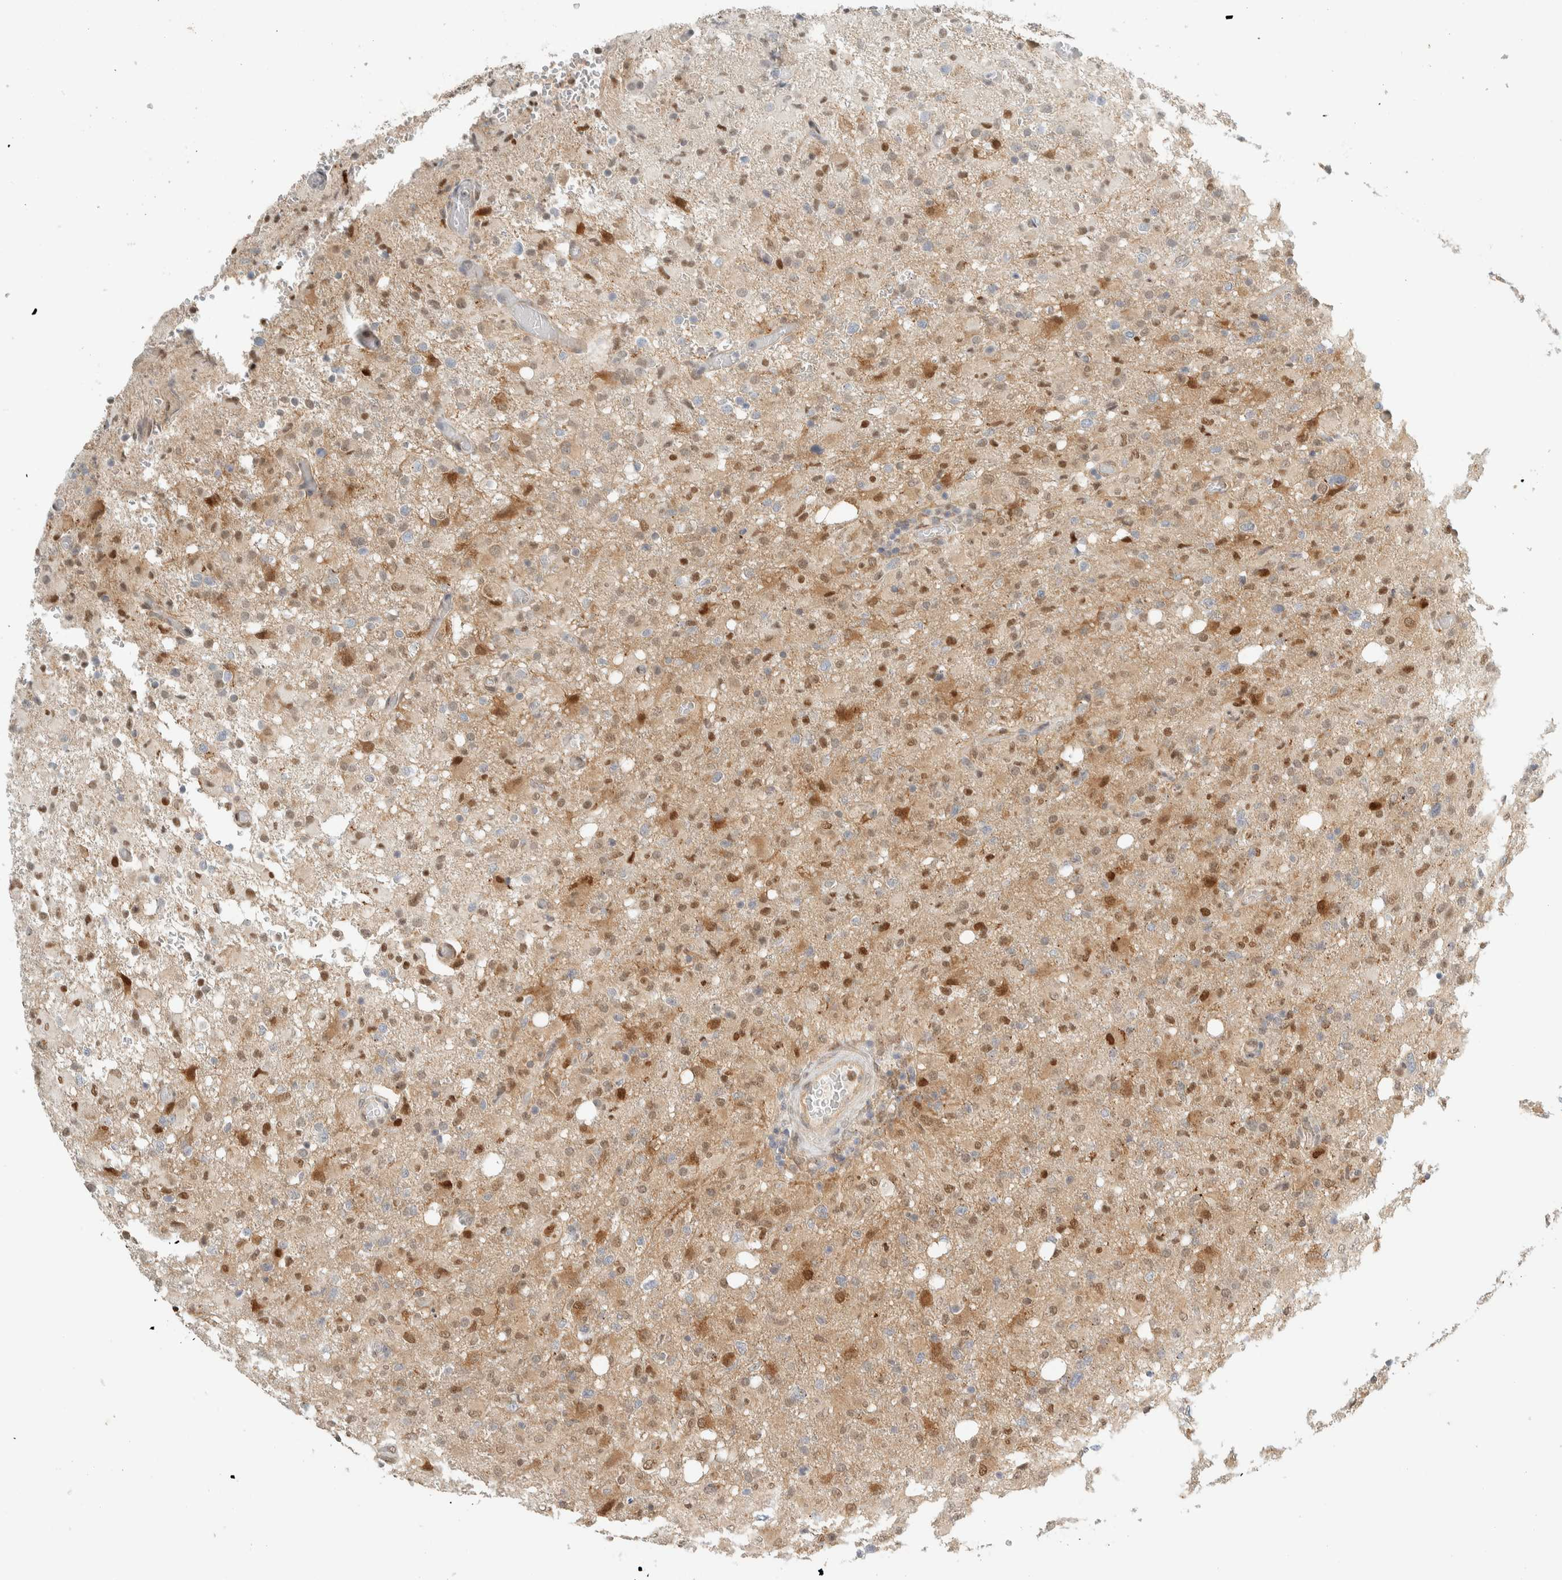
{"staining": {"intensity": "moderate", "quantity": ">75%", "location": "nuclear"}, "tissue": "glioma", "cell_type": "Tumor cells", "image_type": "cancer", "snomed": [{"axis": "morphology", "description": "Glioma, malignant, High grade"}, {"axis": "topography", "description": "Brain"}], "caption": "Protein positivity by immunohistochemistry (IHC) demonstrates moderate nuclear staining in about >75% of tumor cells in malignant glioma (high-grade).", "gene": "TFE3", "patient": {"sex": "female", "age": 57}}